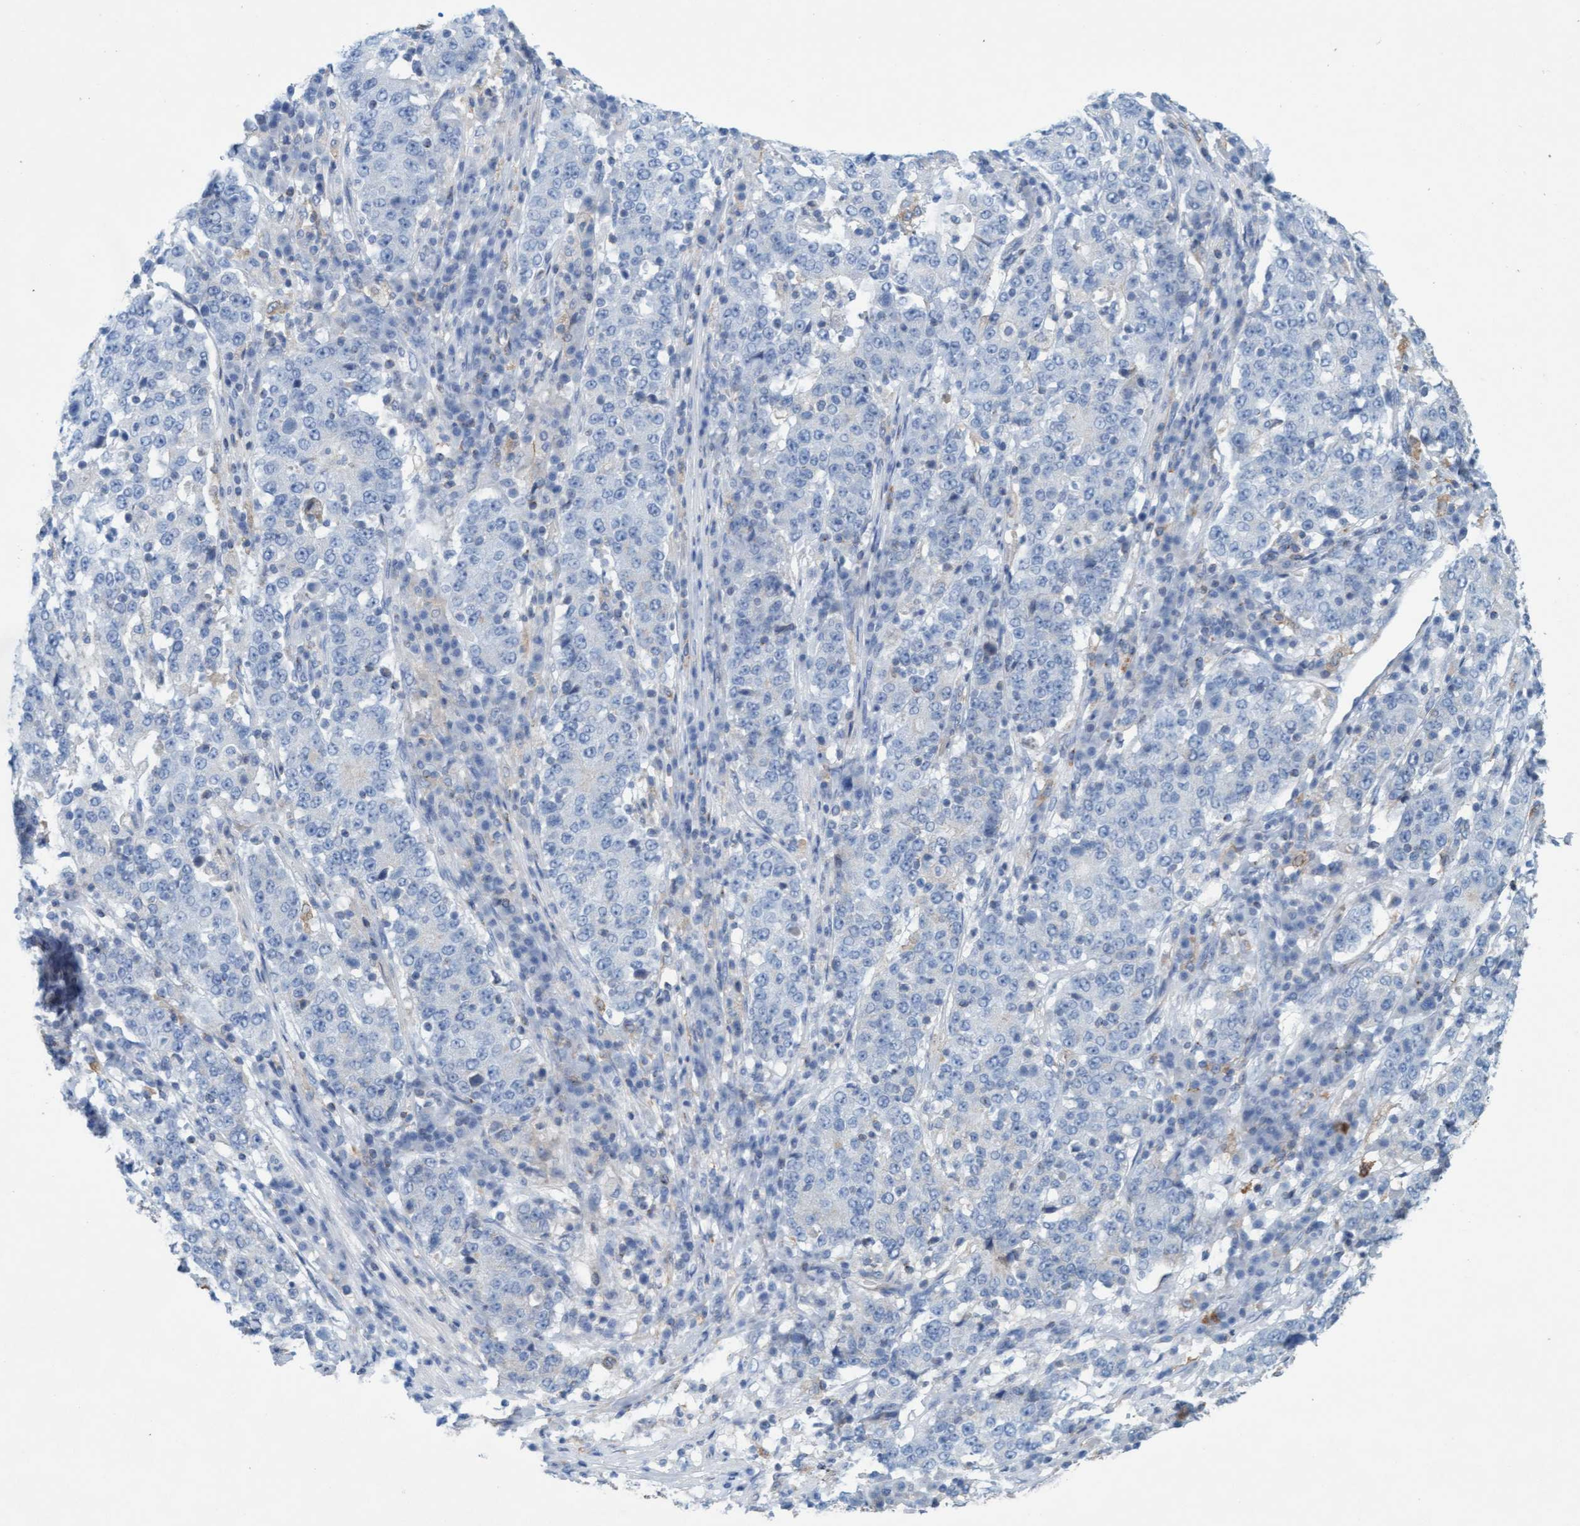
{"staining": {"intensity": "negative", "quantity": "none", "location": "none"}, "tissue": "stomach cancer", "cell_type": "Tumor cells", "image_type": "cancer", "snomed": [{"axis": "morphology", "description": "Adenocarcinoma, NOS"}, {"axis": "topography", "description": "Stomach"}], "caption": "Tumor cells show no significant expression in stomach adenocarcinoma.", "gene": "SIGIRR", "patient": {"sex": "male", "age": 59}}